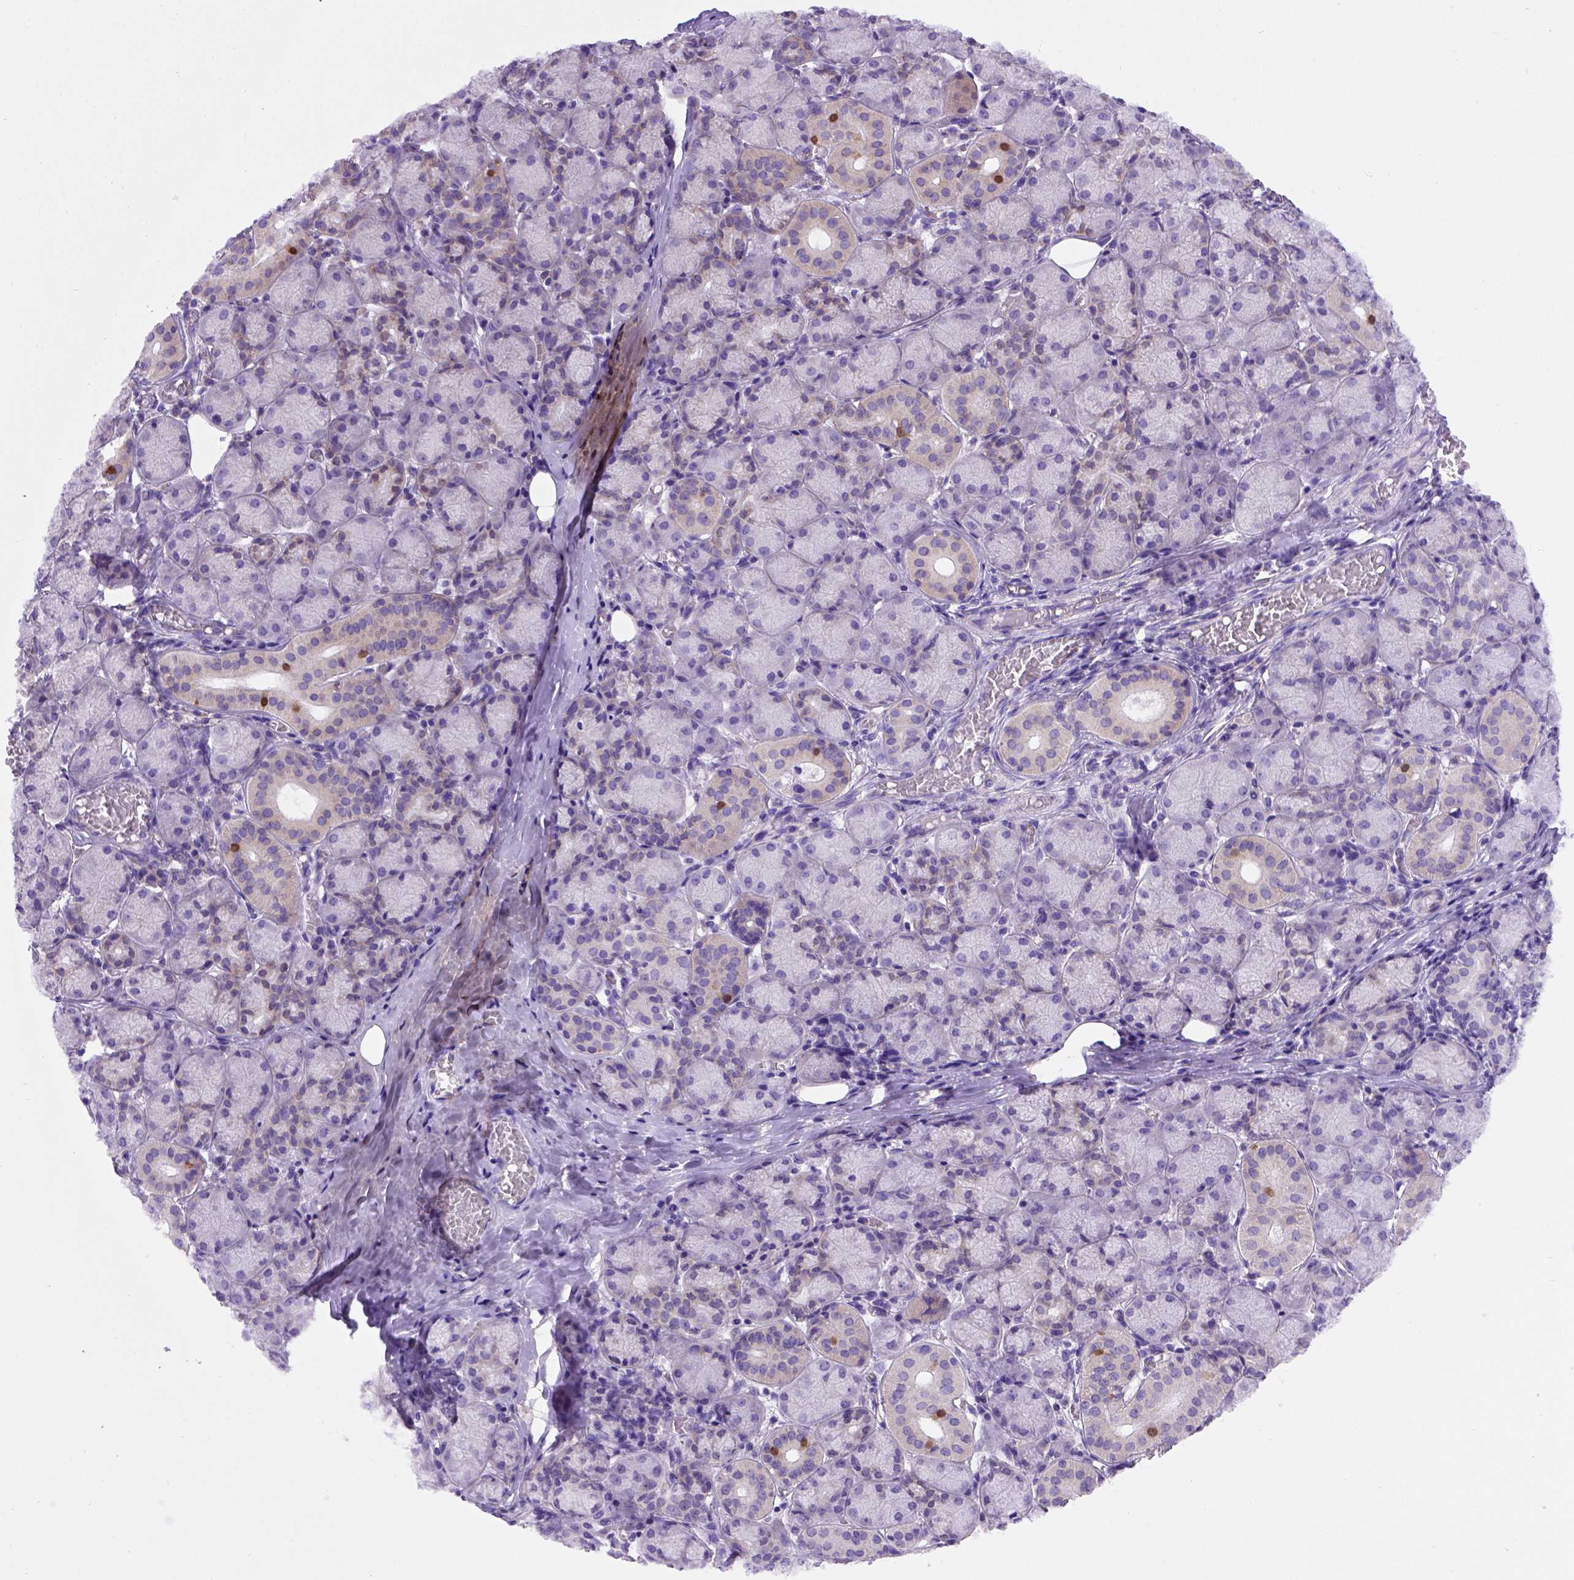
{"staining": {"intensity": "moderate", "quantity": "<25%", "location": "nuclear"}, "tissue": "salivary gland", "cell_type": "Glandular cells", "image_type": "normal", "snomed": [{"axis": "morphology", "description": "Normal tissue, NOS"}, {"axis": "topography", "description": "Salivary gland"}, {"axis": "topography", "description": "Peripheral nerve tissue"}], "caption": "Protein positivity by IHC displays moderate nuclear positivity in about <25% of glandular cells in unremarkable salivary gland.", "gene": "FOXI1", "patient": {"sex": "female", "age": 24}}